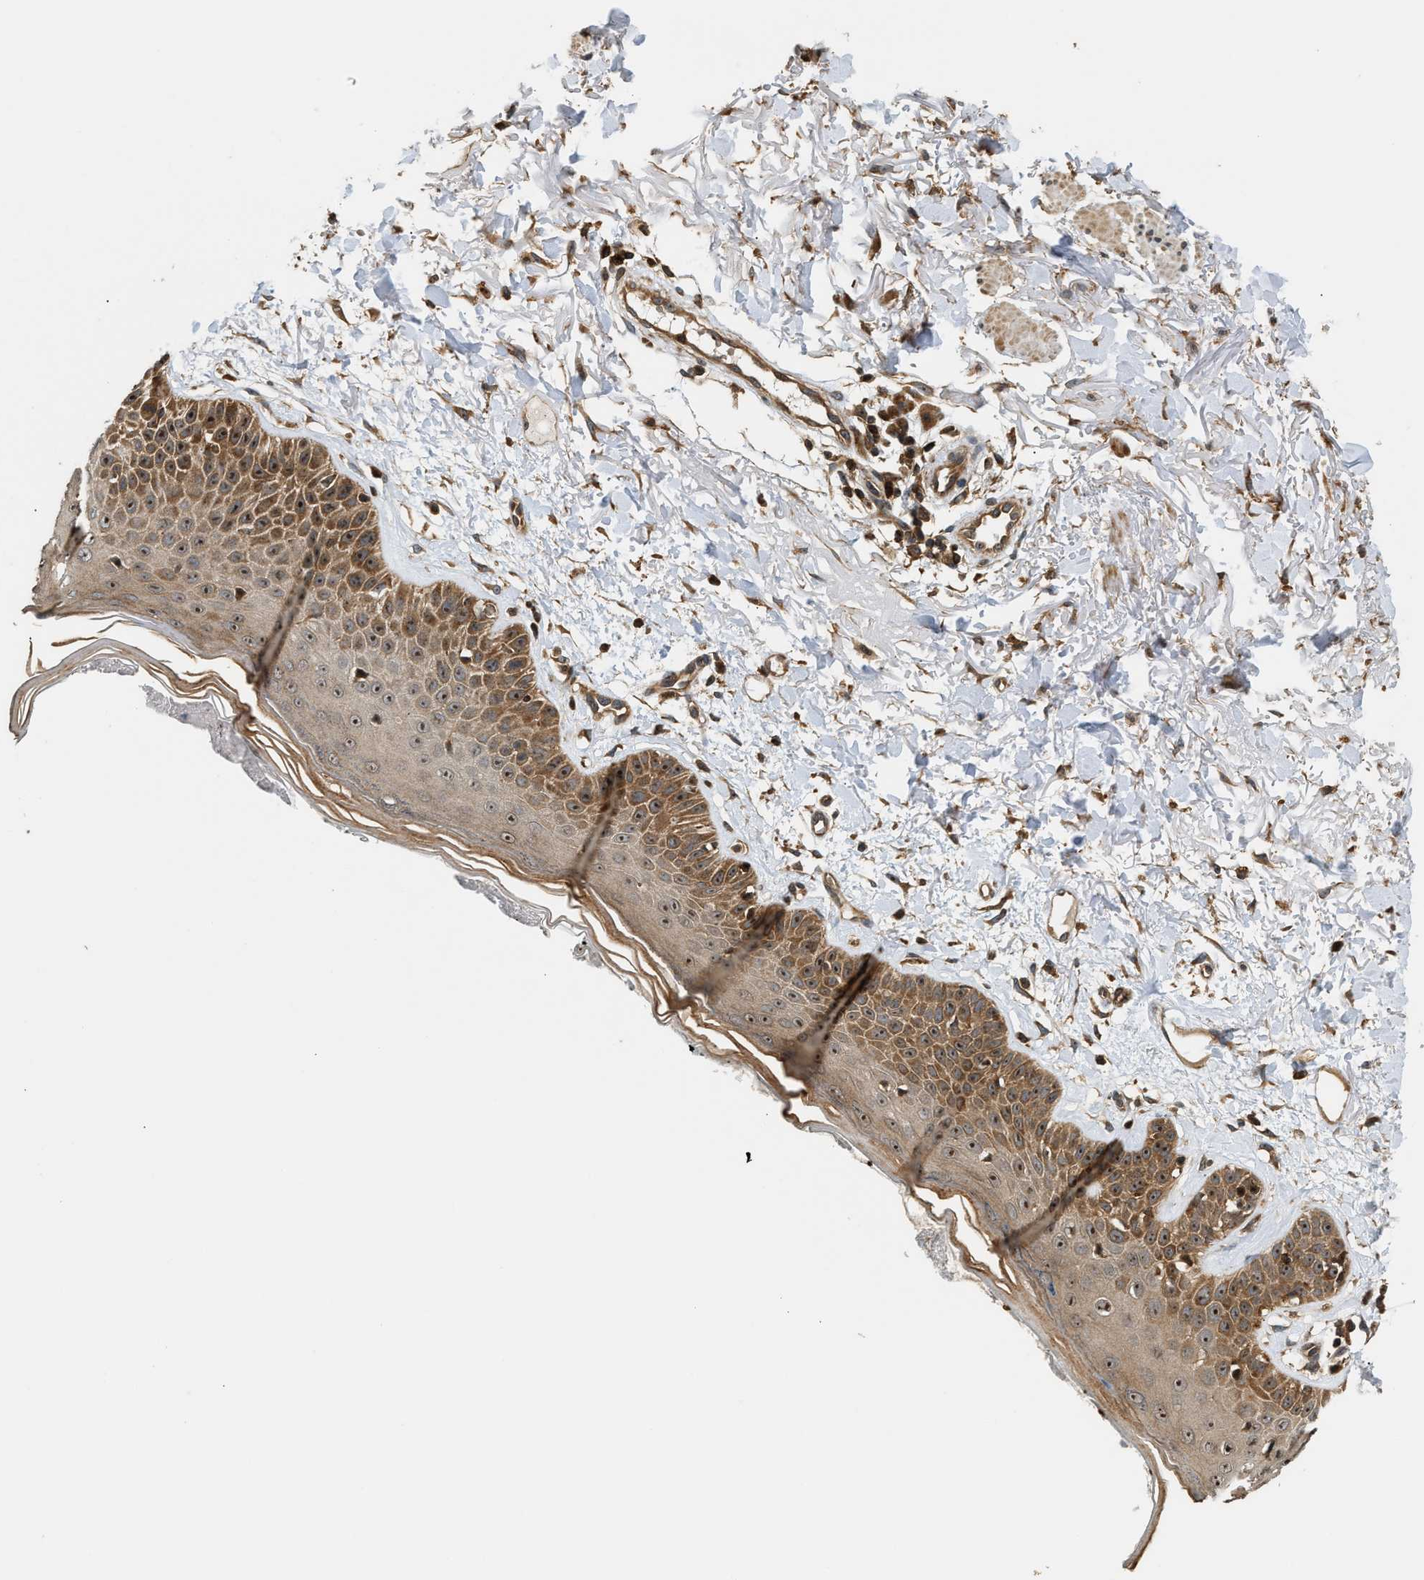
{"staining": {"intensity": "moderate", "quantity": ">75%", "location": "cytoplasmic/membranous"}, "tissue": "skin cancer", "cell_type": "Tumor cells", "image_type": "cancer", "snomed": [{"axis": "morphology", "description": "Normal tissue, NOS"}, {"axis": "morphology", "description": "Basal cell carcinoma"}, {"axis": "topography", "description": "Skin"}], "caption": "There is medium levels of moderate cytoplasmic/membranous staining in tumor cells of skin cancer, as demonstrated by immunohistochemical staining (brown color).", "gene": "SNX5", "patient": {"sex": "male", "age": 79}}